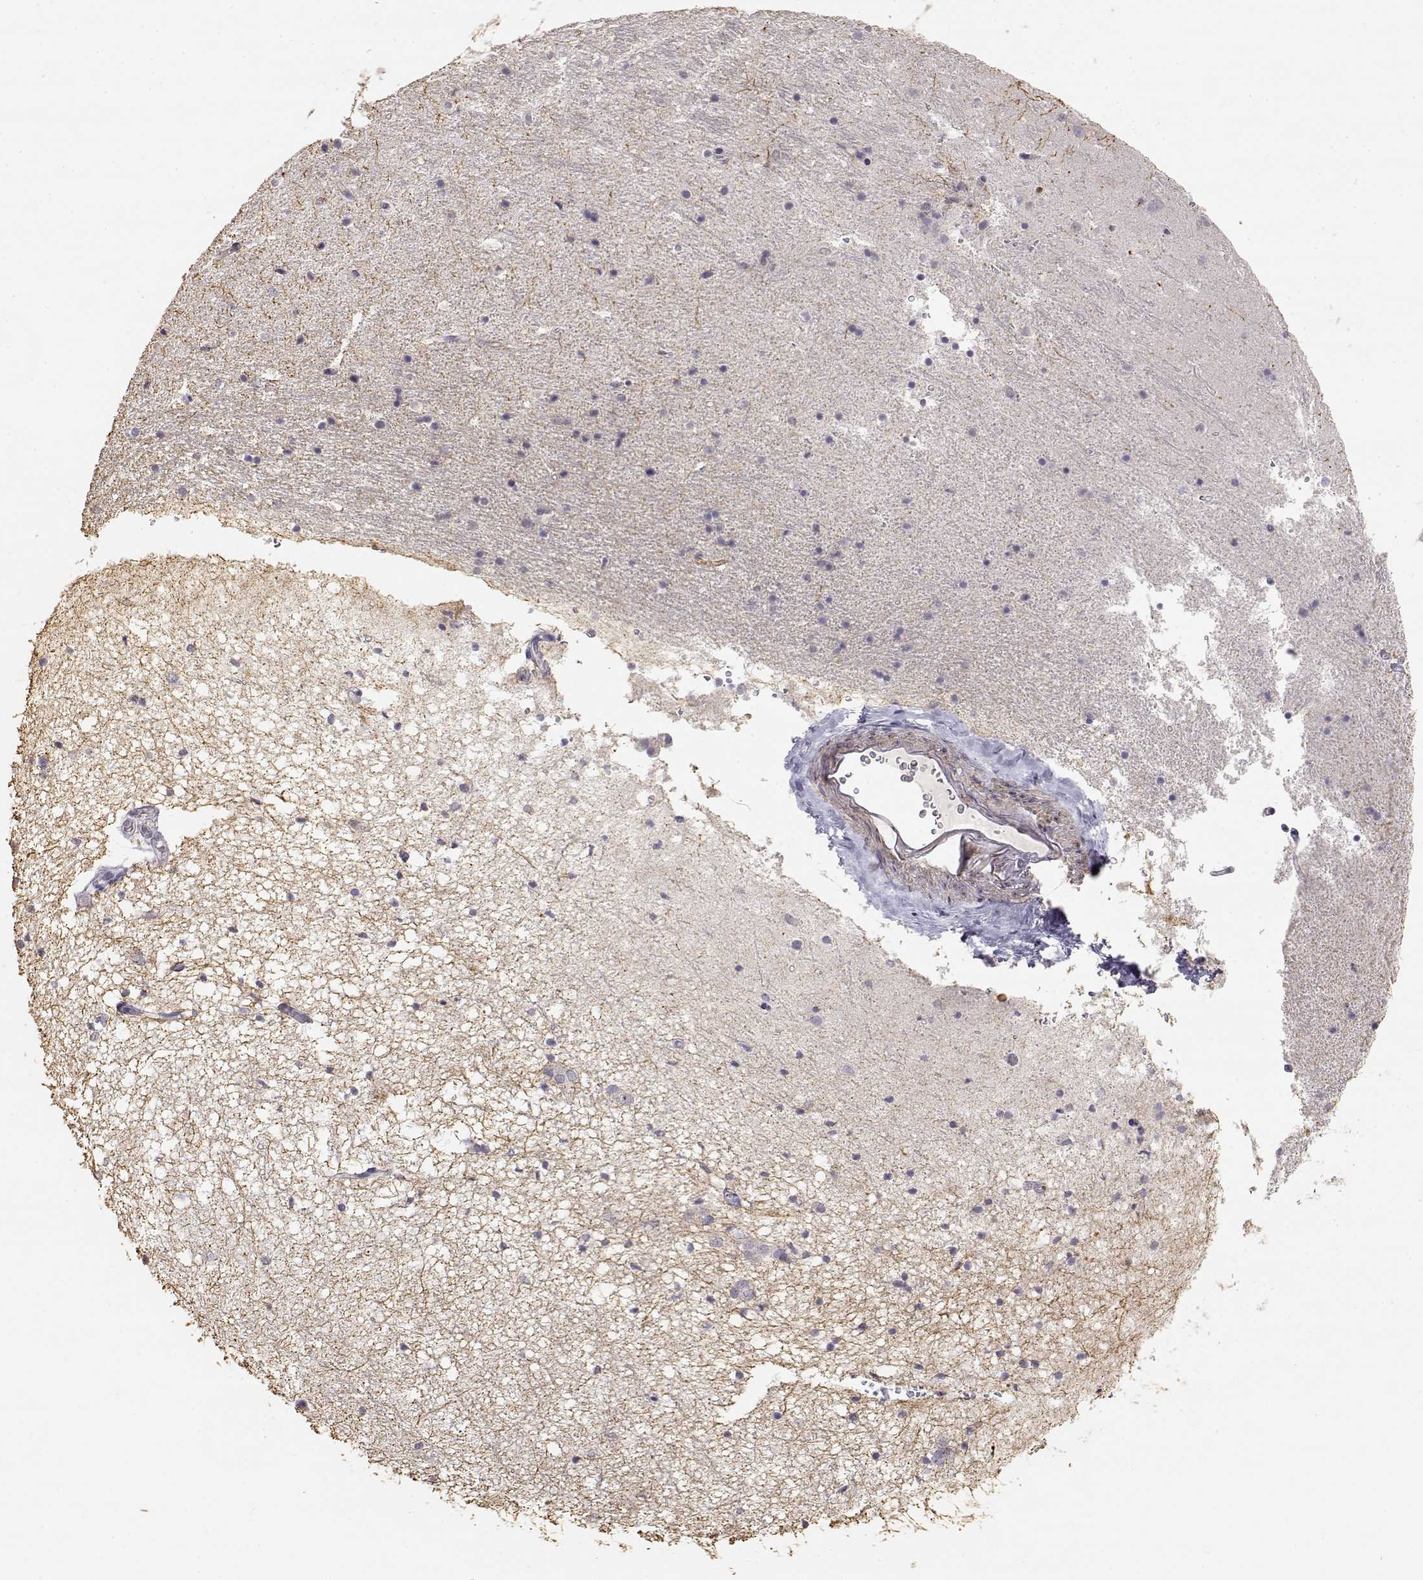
{"staining": {"intensity": "negative", "quantity": "none", "location": "none"}, "tissue": "hippocampus", "cell_type": "Glial cells", "image_type": "normal", "snomed": [{"axis": "morphology", "description": "Normal tissue, NOS"}, {"axis": "topography", "description": "Hippocampus"}], "caption": "Immunohistochemistry (IHC) of normal human hippocampus demonstrates no positivity in glial cells. (DAB immunohistochemistry with hematoxylin counter stain).", "gene": "TNFRSF10C", "patient": {"sex": "male", "age": 44}}